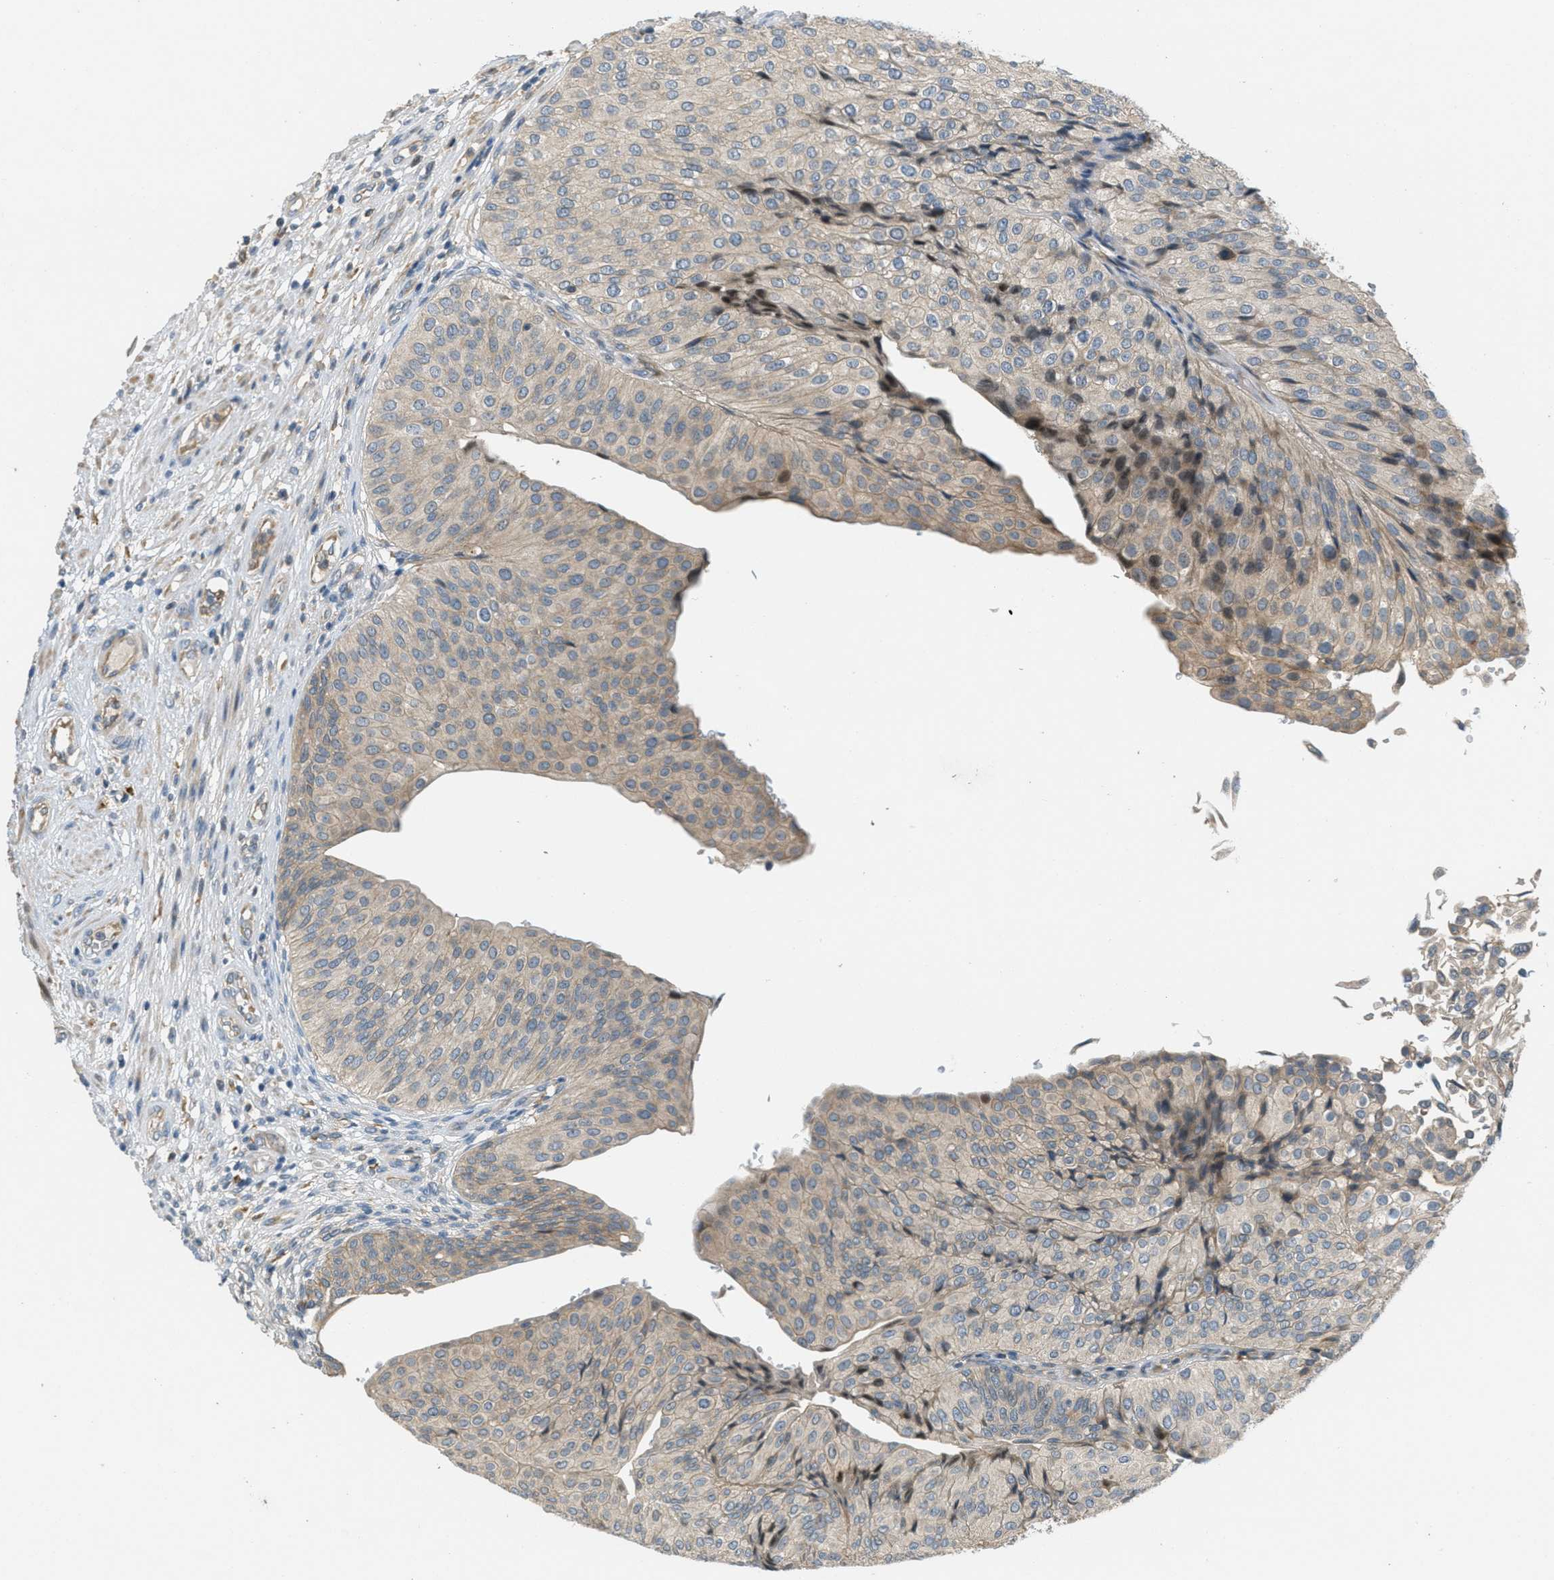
{"staining": {"intensity": "weak", "quantity": ">75%", "location": "cytoplasmic/membranous"}, "tissue": "urothelial cancer", "cell_type": "Tumor cells", "image_type": "cancer", "snomed": [{"axis": "morphology", "description": "Urothelial carcinoma, Low grade"}, {"axis": "topography", "description": "Urinary bladder"}], "caption": "Immunohistochemistry (IHC) (DAB) staining of human urothelial carcinoma (low-grade) demonstrates weak cytoplasmic/membranous protein staining in about >75% of tumor cells. (Stains: DAB in brown, nuclei in blue, Microscopy: brightfield microscopy at high magnification).", "gene": "ADCY6", "patient": {"sex": "male", "age": 67}}